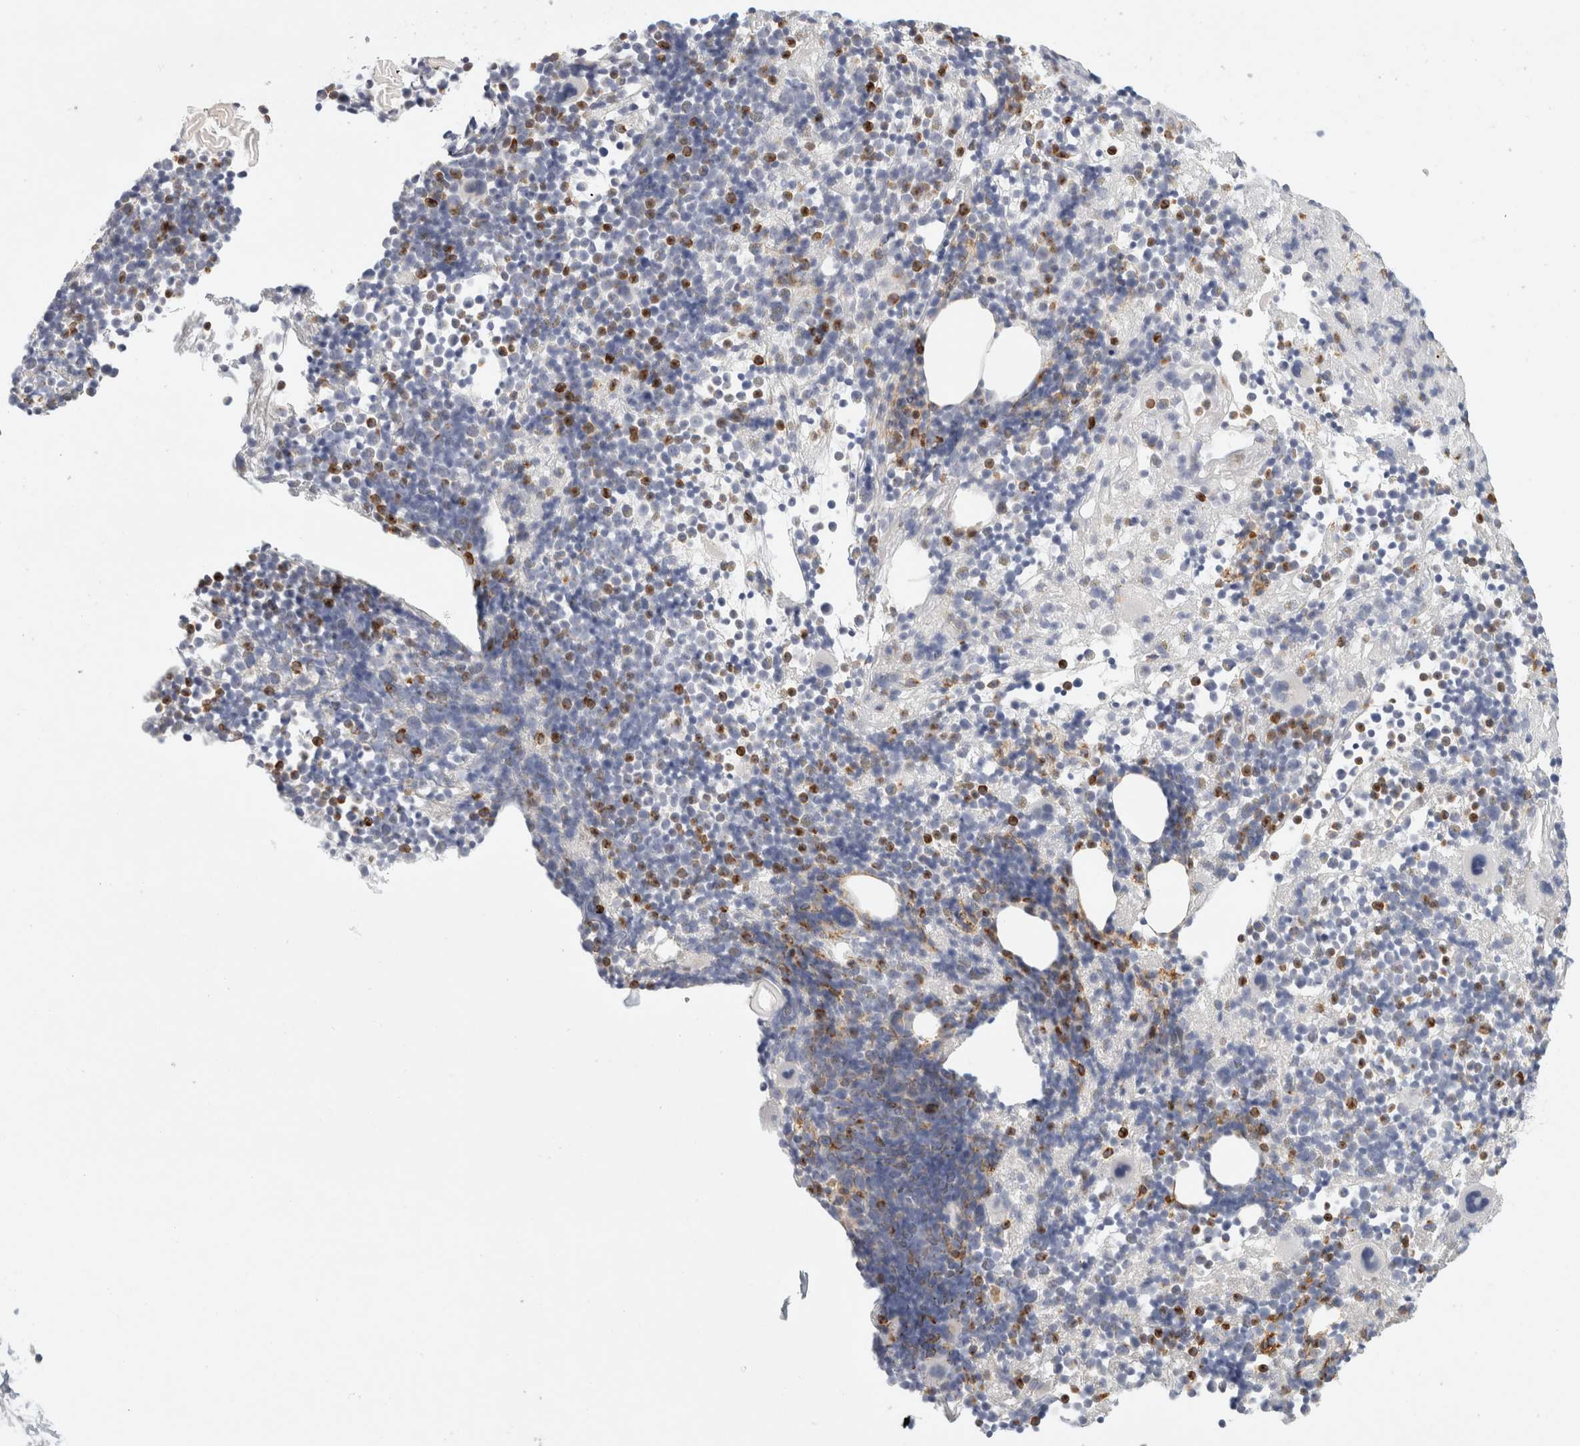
{"staining": {"intensity": "strong", "quantity": "<25%", "location": "cytoplasmic/membranous,nuclear"}, "tissue": "bone marrow", "cell_type": "Hematopoietic cells", "image_type": "normal", "snomed": [{"axis": "morphology", "description": "Normal tissue, NOS"}, {"axis": "morphology", "description": "Inflammation, NOS"}, {"axis": "topography", "description": "Bone marrow"}], "caption": "Immunohistochemistry (DAB (3,3'-diaminobenzidine)) staining of normal bone marrow demonstrates strong cytoplasmic/membranous,nuclear protein expression in about <25% of hematopoietic cells.", "gene": "FGL2", "patient": {"sex": "male", "age": 1}}